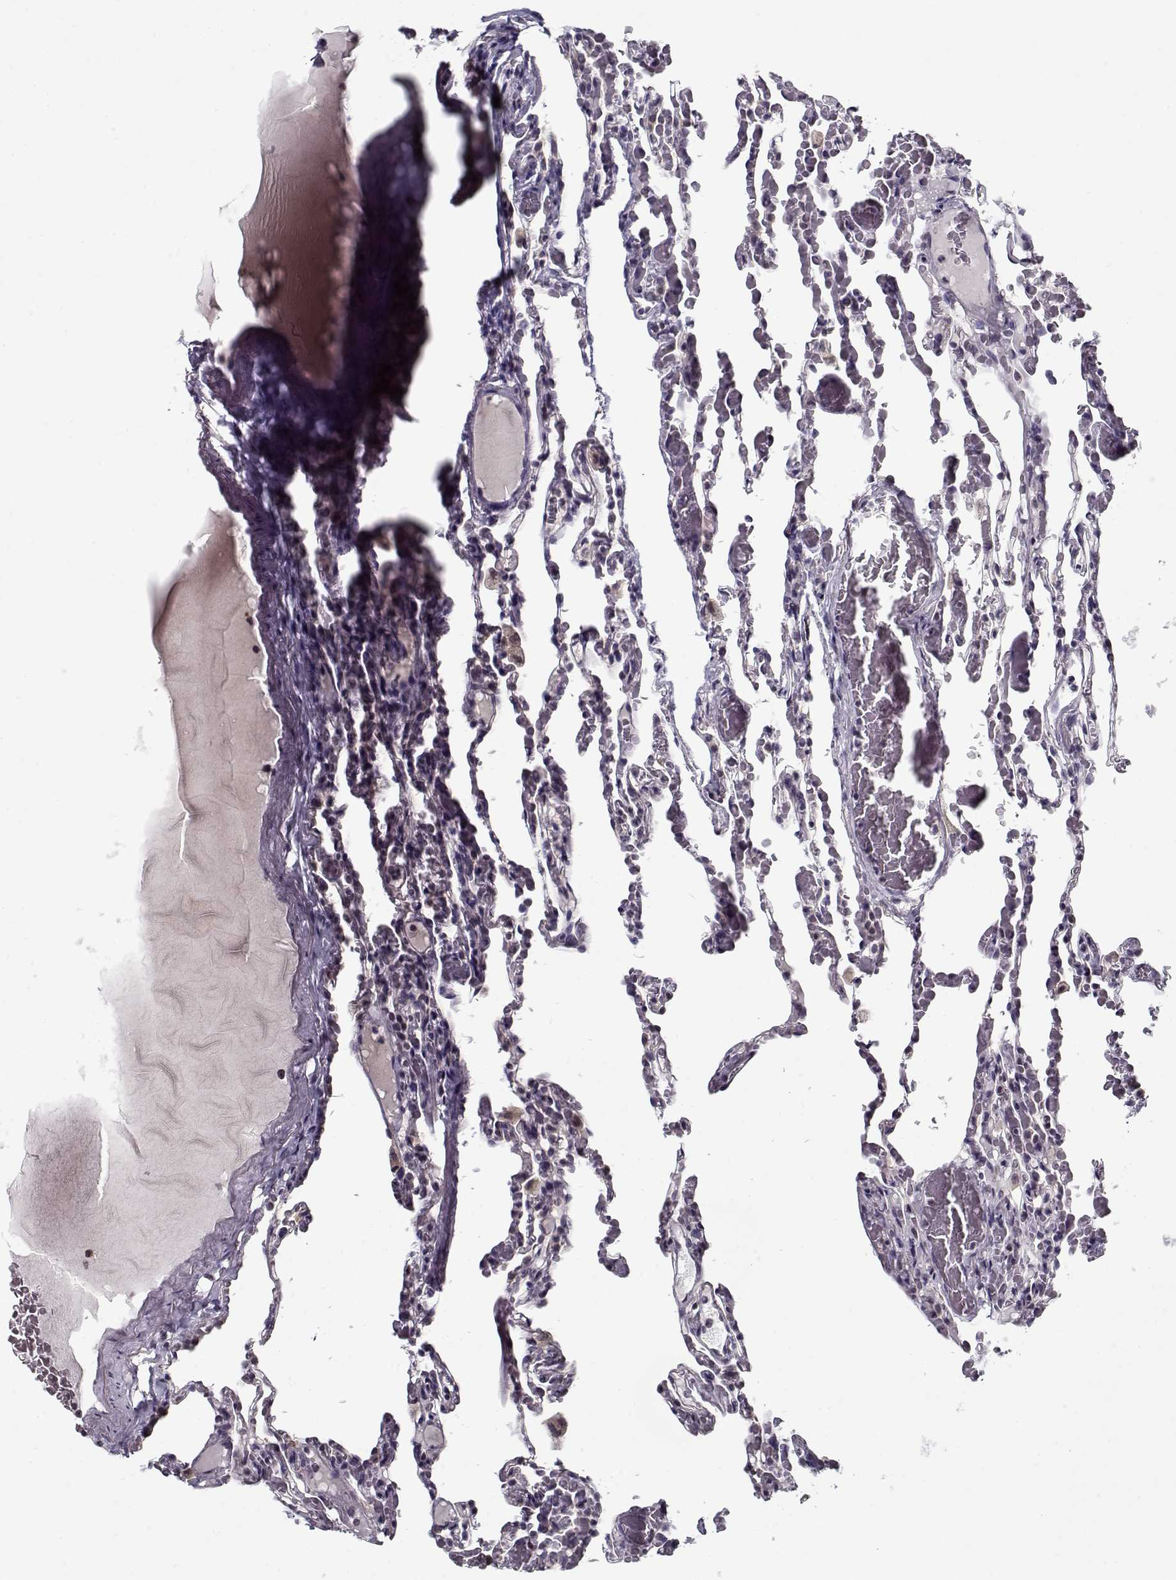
{"staining": {"intensity": "negative", "quantity": "none", "location": "none"}, "tissue": "lung", "cell_type": "Alveolar cells", "image_type": "normal", "snomed": [{"axis": "morphology", "description": "Normal tissue, NOS"}, {"axis": "topography", "description": "Lung"}], "caption": "Immunohistochemical staining of benign lung demonstrates no significant staining in alveolar cells.", "gene": "TESPA1", "patient": {"sex": "female", "age": 43}}